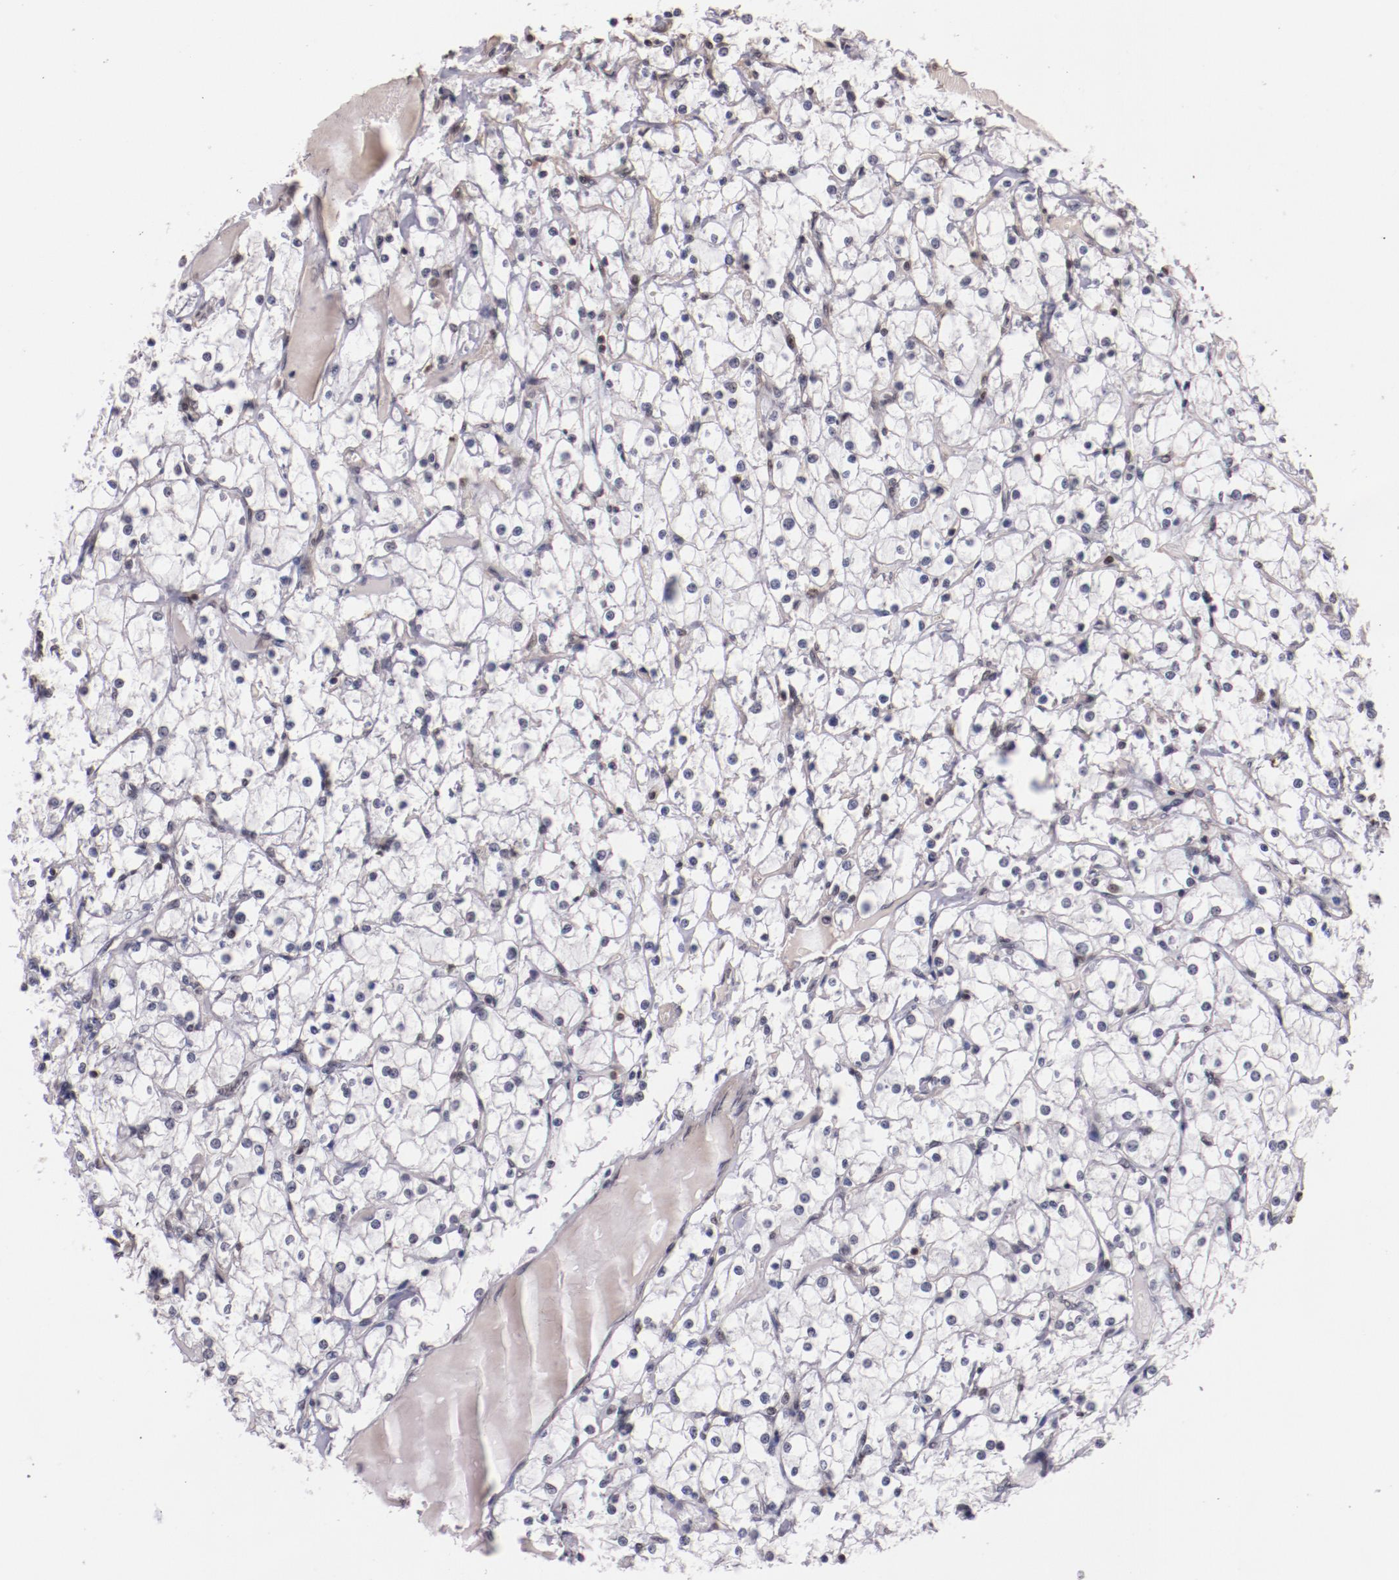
{"staining": {"intensity": "moderate", "quantity": "<25%", "location": "nuclear"}, "tissue": "renal cancer", "cell_type": "Tumor cells", "image_type": "cancer", "snomed": [{"axis": "morphology", "description": "Adenocarcinoma, NOS"}, {"axis": "topography", "description": "Kidney"}], "caption": "Brown immunohistochemical staining in human renal adenocarcinoma displays moderate nuclear positivity in about <25% of tumor cells.", "gene": "STAG2", "patient": {"sex": "female", "age": 73}}